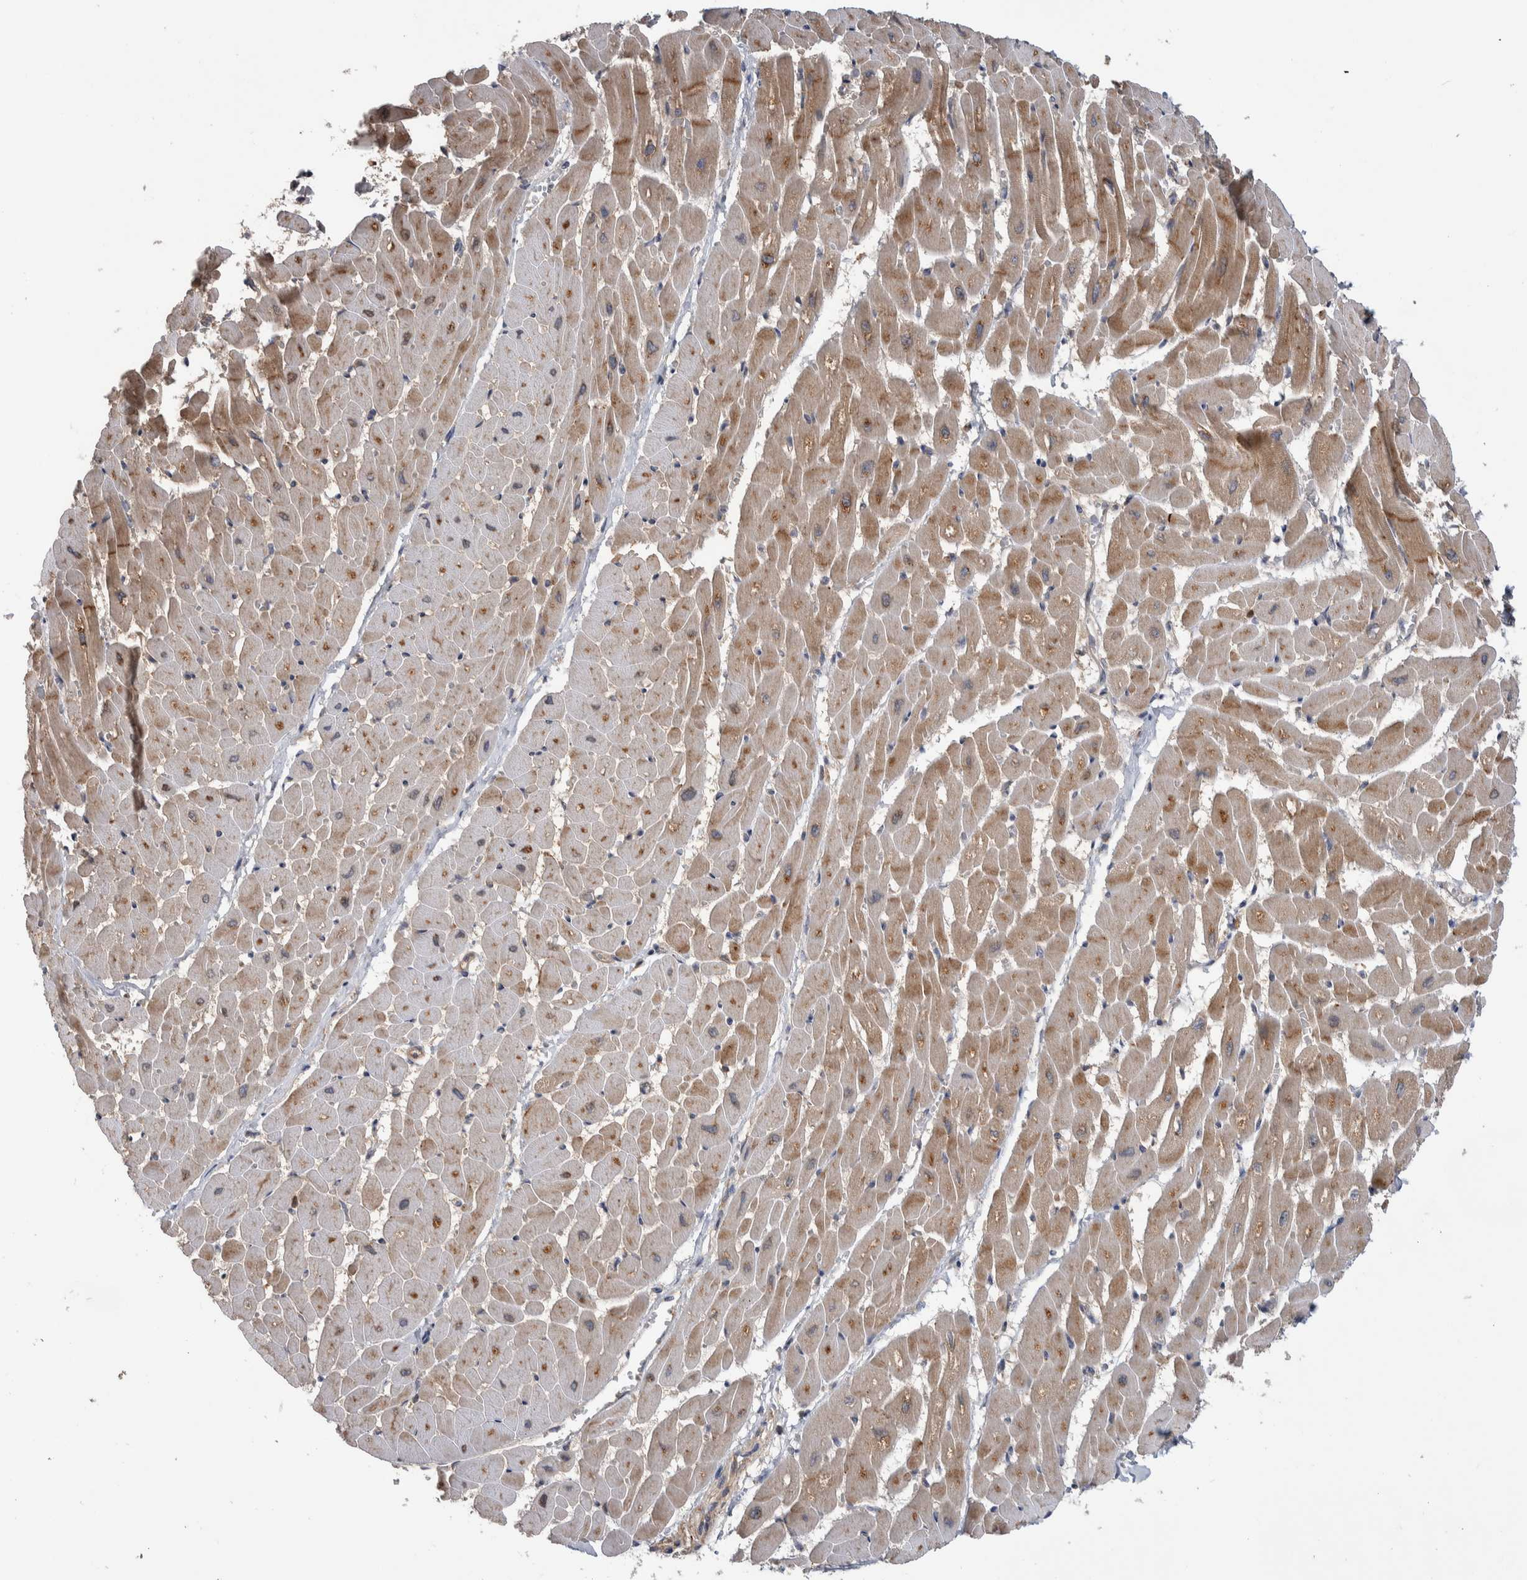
{"staining": {"intensity": "moderate", "quantity": "25%-75%", "location": "cytoplasmic/membranous"}, "tissue": "heart muscle", "cell_type": "Cardiomyocytes", "image_type": "normal", "snomed": [{"axis": "morphology", "description": "Normal tissue, NOS"}, {"axis": "topography", "description": "Heart"}], "caption": "Unremarkable heart muscle was stained to show a protein in brown. There is medium levels of moderate cytoplasmic/membranous positivity in approximately 25%-75% of cardiomyocytes.", "gene": "SDCBP", "patient": {"sex": "male", "age": 45}}